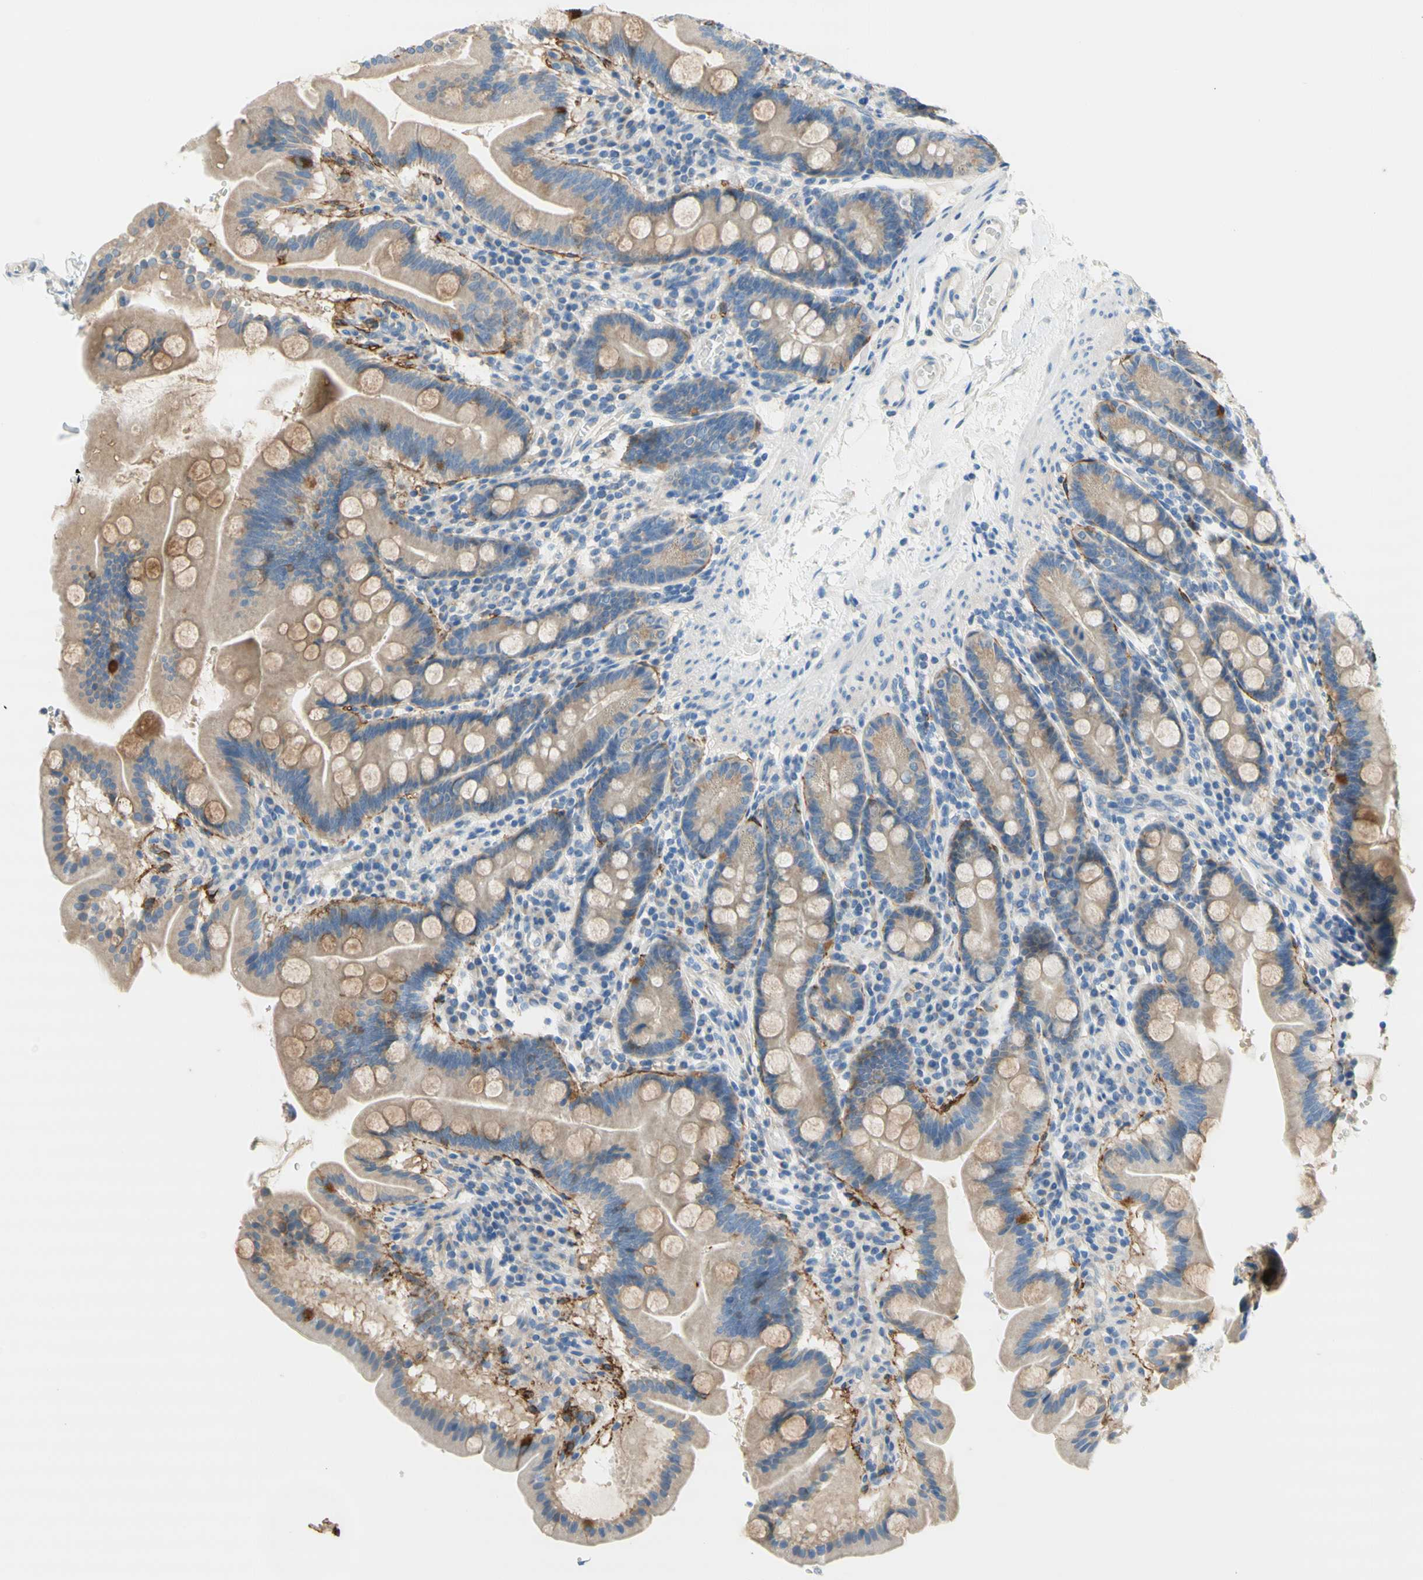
{"staining": {"intensity": "weak", "quantity": ">75%", "location": "cytoplasmic/membranous"}, "tissue": "duodenum", "cell_type": "Glandular cells", "image_type": "normal", "snomed": [{"axis": "morphology", "description": "Normal tissue, NOS"}, {"axis": "topography", "description": "Duodenum"}], "caption": "This is an image of immunohistochemistry staining of normal duodenum, which shows weak positivity in the cytoplasmic/membranous of glandular cells.", "gene": "F3", "patient": {"sex": "male", "age": 50}}